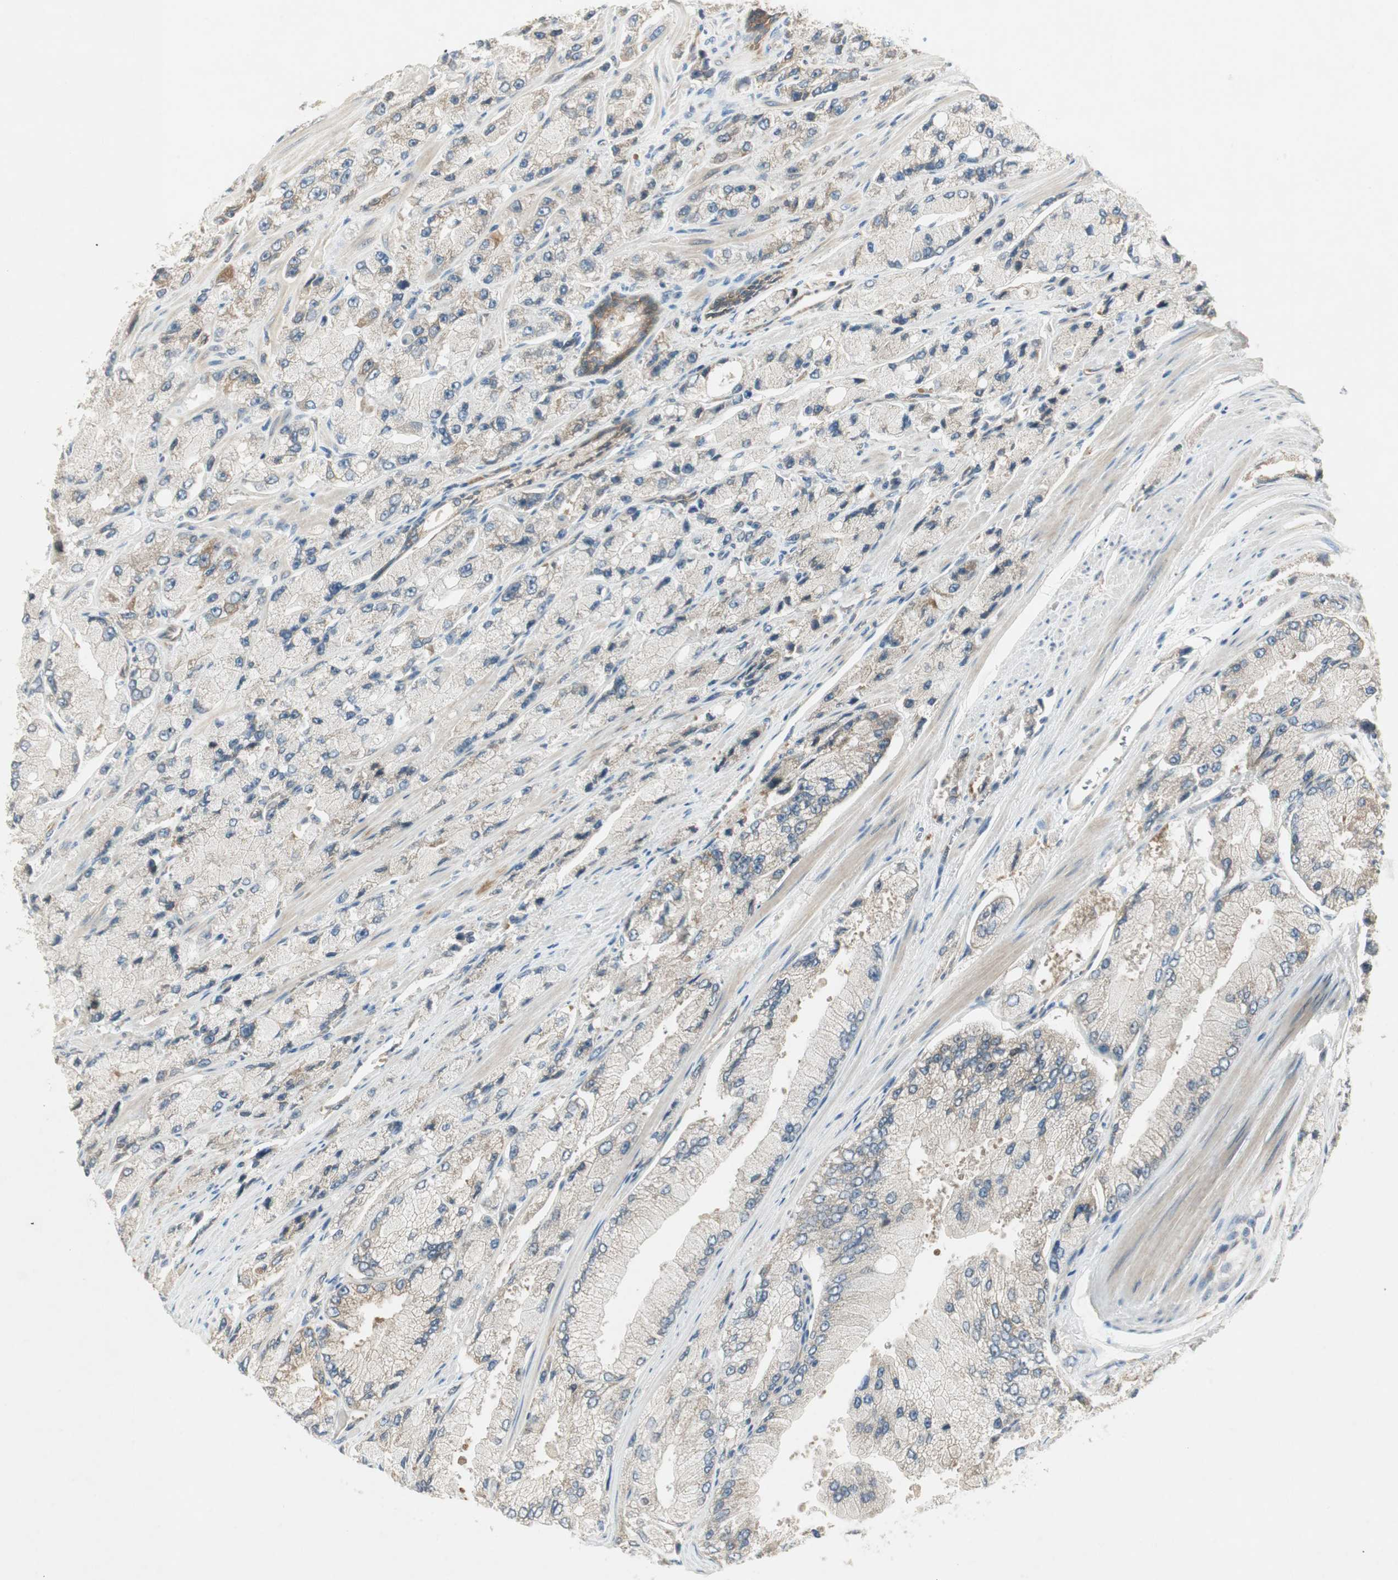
{"staining": {"intensity": "weak", "quantity": "<25%", "location": "cytoplasmic/membranous"}, "tissue": "prostate cancer", "cell_type": "Tumor cells", "image_type": "cancer", "snomed": [{"axis": "morphology", "description": "Adenocarcinoma, High grade"}, {"axis": "topography", "description": "Prostate"}], "caption": "Immunohistochemical staining of human prostate adenocarcinoma (high-grade) reveals no significant expression in tumor cells. (DAB (3,3'-diaminobenzidine) IHC, high magnification).", "gene": "STON1-GTF2A1L", "patient": {"sex": "male", "age": 58}}